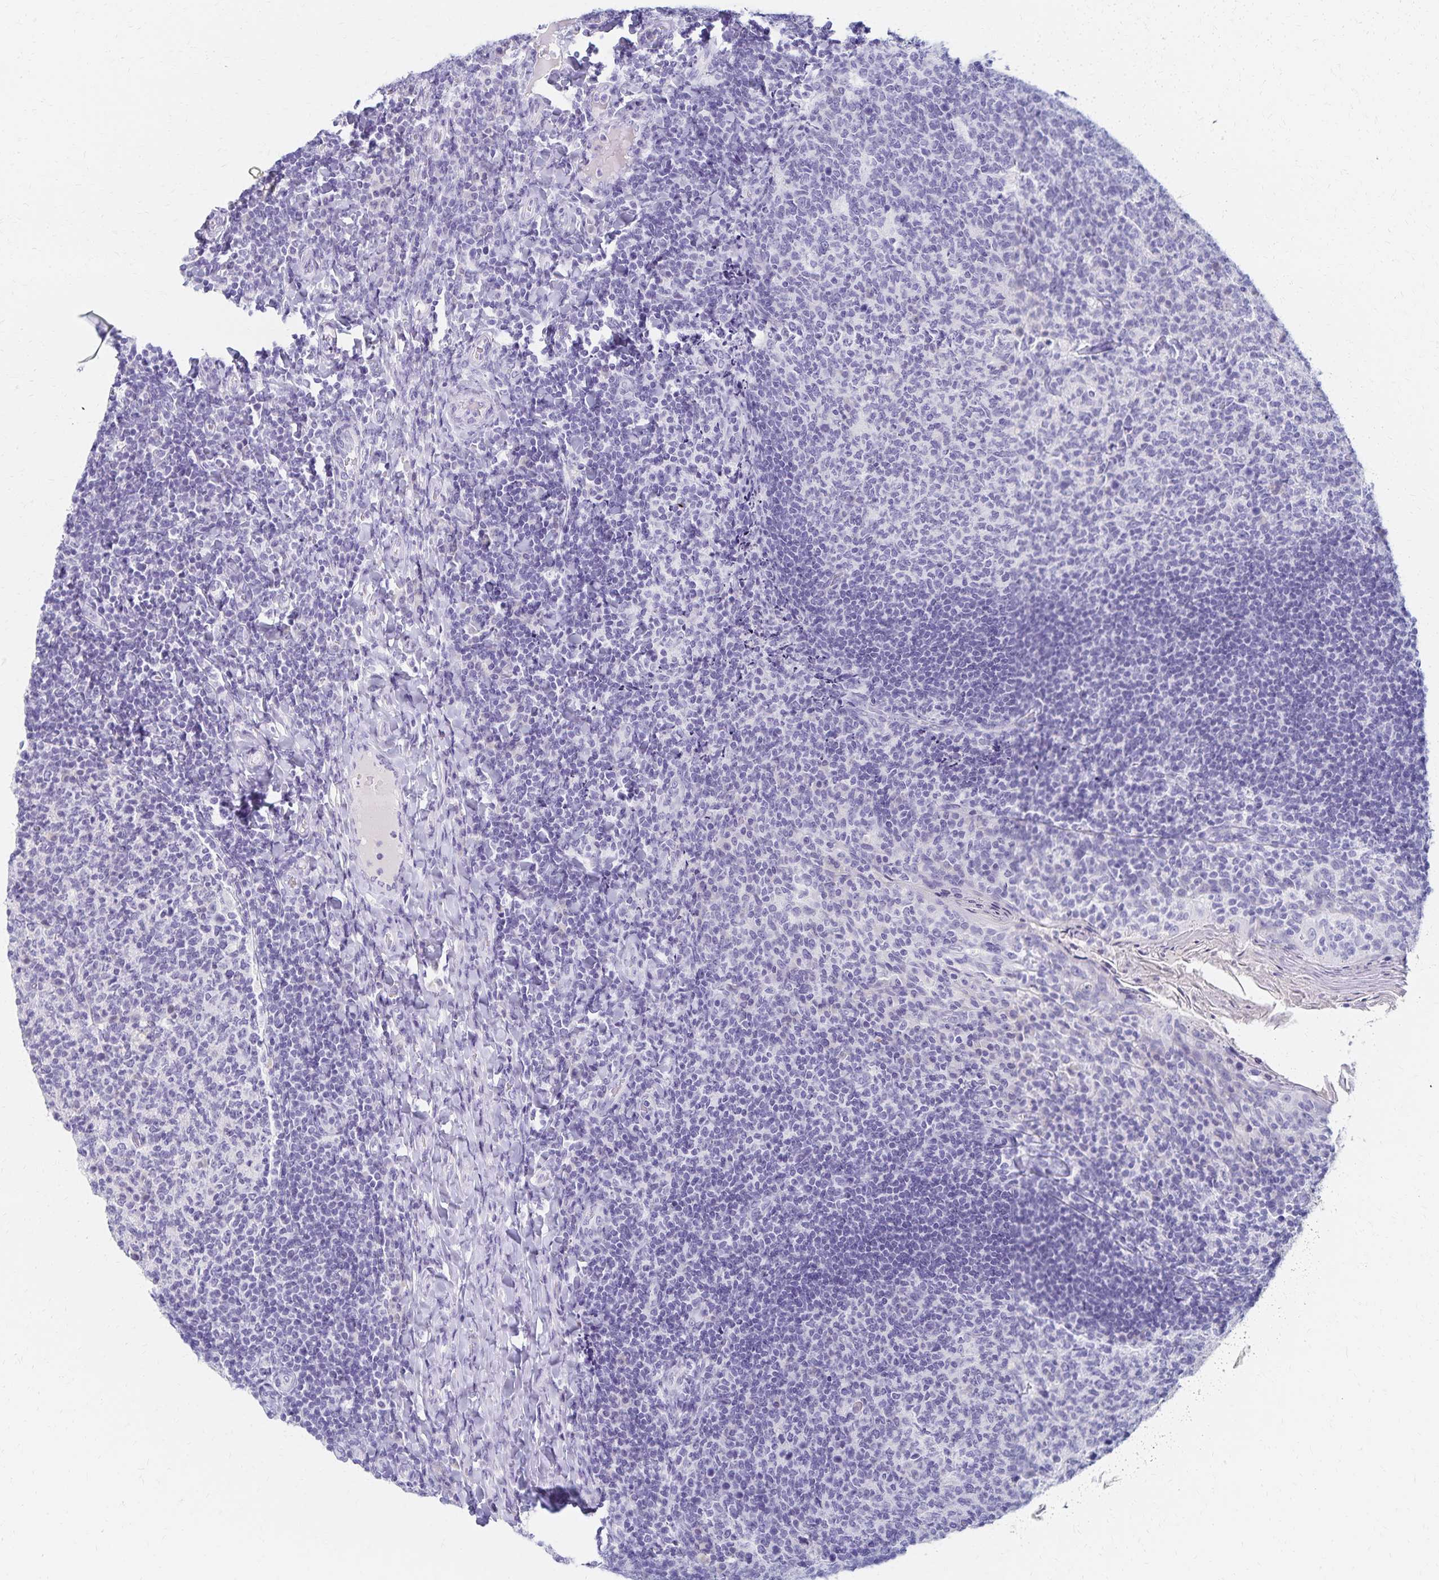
{"staining": {"intensity": "negative", "quantity": "none", "location": "none"}, "tissue": "tonsil", "cell_type": "Germinal center cells", "image_type": "normal", "snomed": [{"axis": "morphology", "description": "Normal tissue, NOS"}, {"axis": "topography", "description": "Tonsil"}], "caption": "Immunohistochemistry image of normal tonsil: human tonsil stained with DAB reveals no significant protein positivity in germinal center cells.", "gene": "C2orf50", "patient": {"sex": "female", "age": 10}}